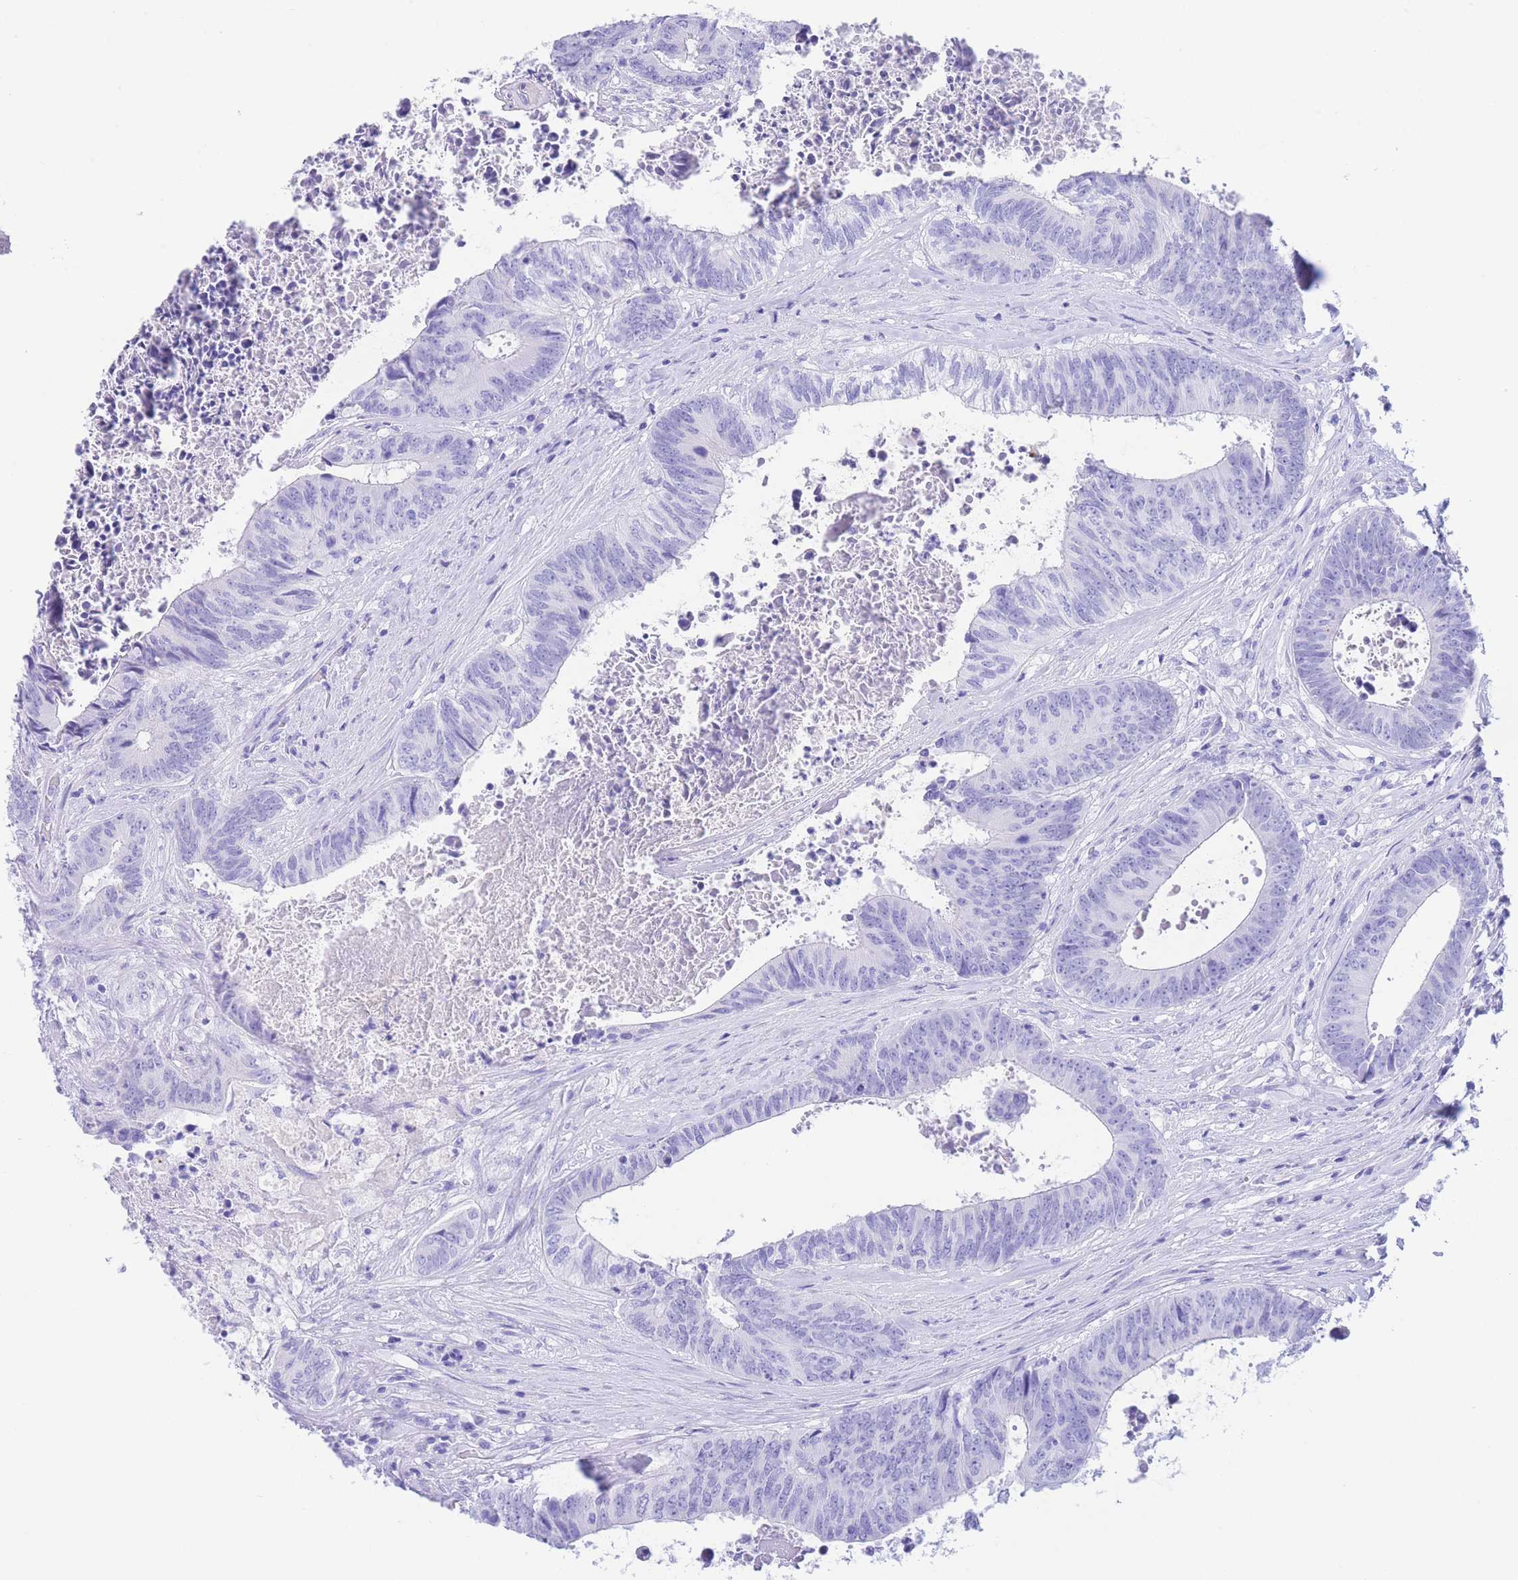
{"staining": {"intensity": "negative", "quantity": "none", "location": "none"}, "tissue": "colorectal cancer", "cell_type": "Tumor cells", "image_type": "cancer", "snomed": [{"axis": "morphology", "description": "Adenocarcinoma, NOS"}, {"axis": "topography", "description": "Rectum"}], "caption": "IHC image of neoplastic tissue: human colorectal adenocarcinoma stained with DAB (3,3'-diaminobenzidine) shows no significant protein staining in tumor cells. The staining is performed using DAB brown chromogen with nuclei counter-stained in using hematoxylin.", "gene": "SLCO1B3", "patient": {"sex": "male", "age": 72}}